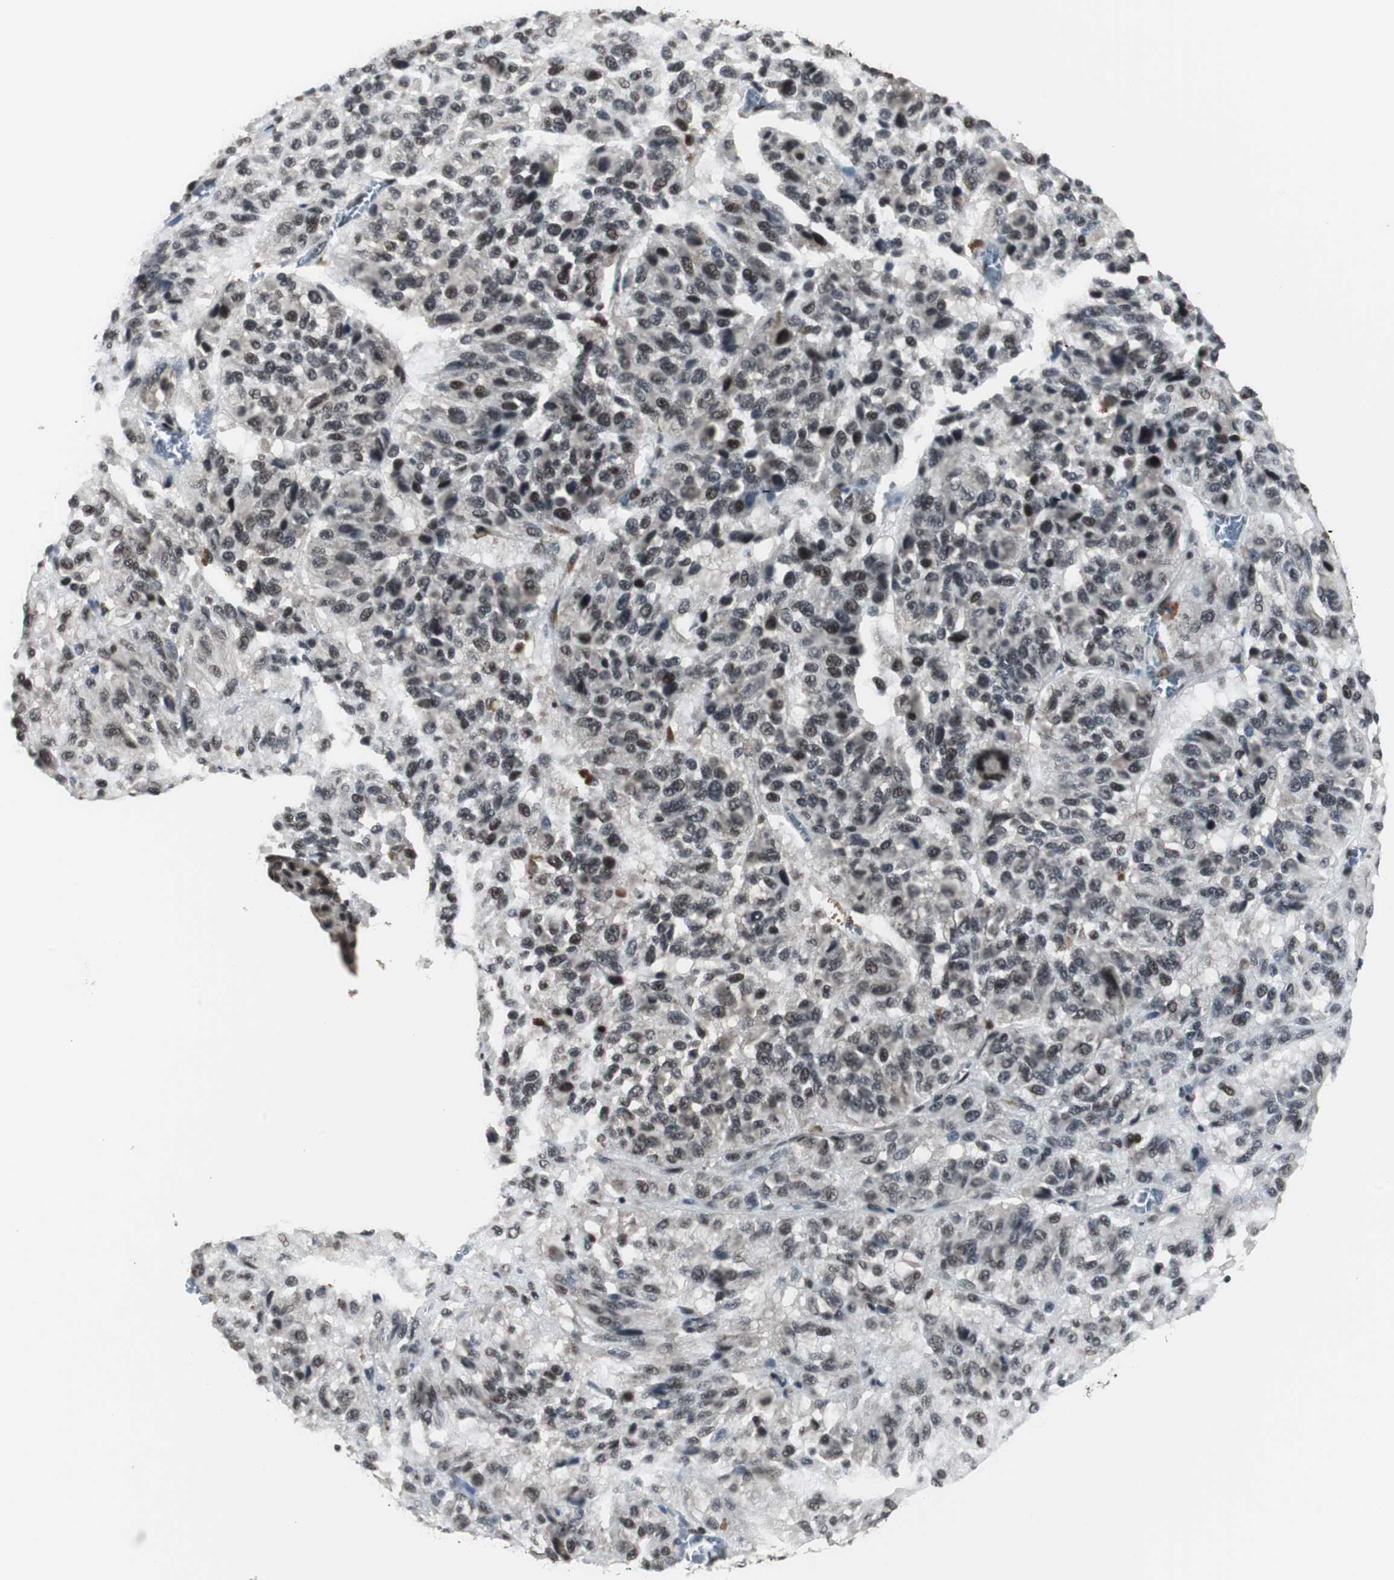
{"staining": {"intensity": "moderate", "quantity": ">75%", "location": "nuclear"}, "tissue": "melanoma", "cell_type": "Tumor cells", "image_type": "cancer", "snomed": [{"axis": "morphology", "description": "Malignant melanoma, Metastatic site"}, {"axis": "topography", "description": "Lung"}], "caption": "This image shows immunohistochemistry (IHC) staining of human melanoma, with medium moderate nuclear expression in approximately >75% of tumor cells.", "gene": "CDK9", "patient": {"sex": "male", "age": 64}}